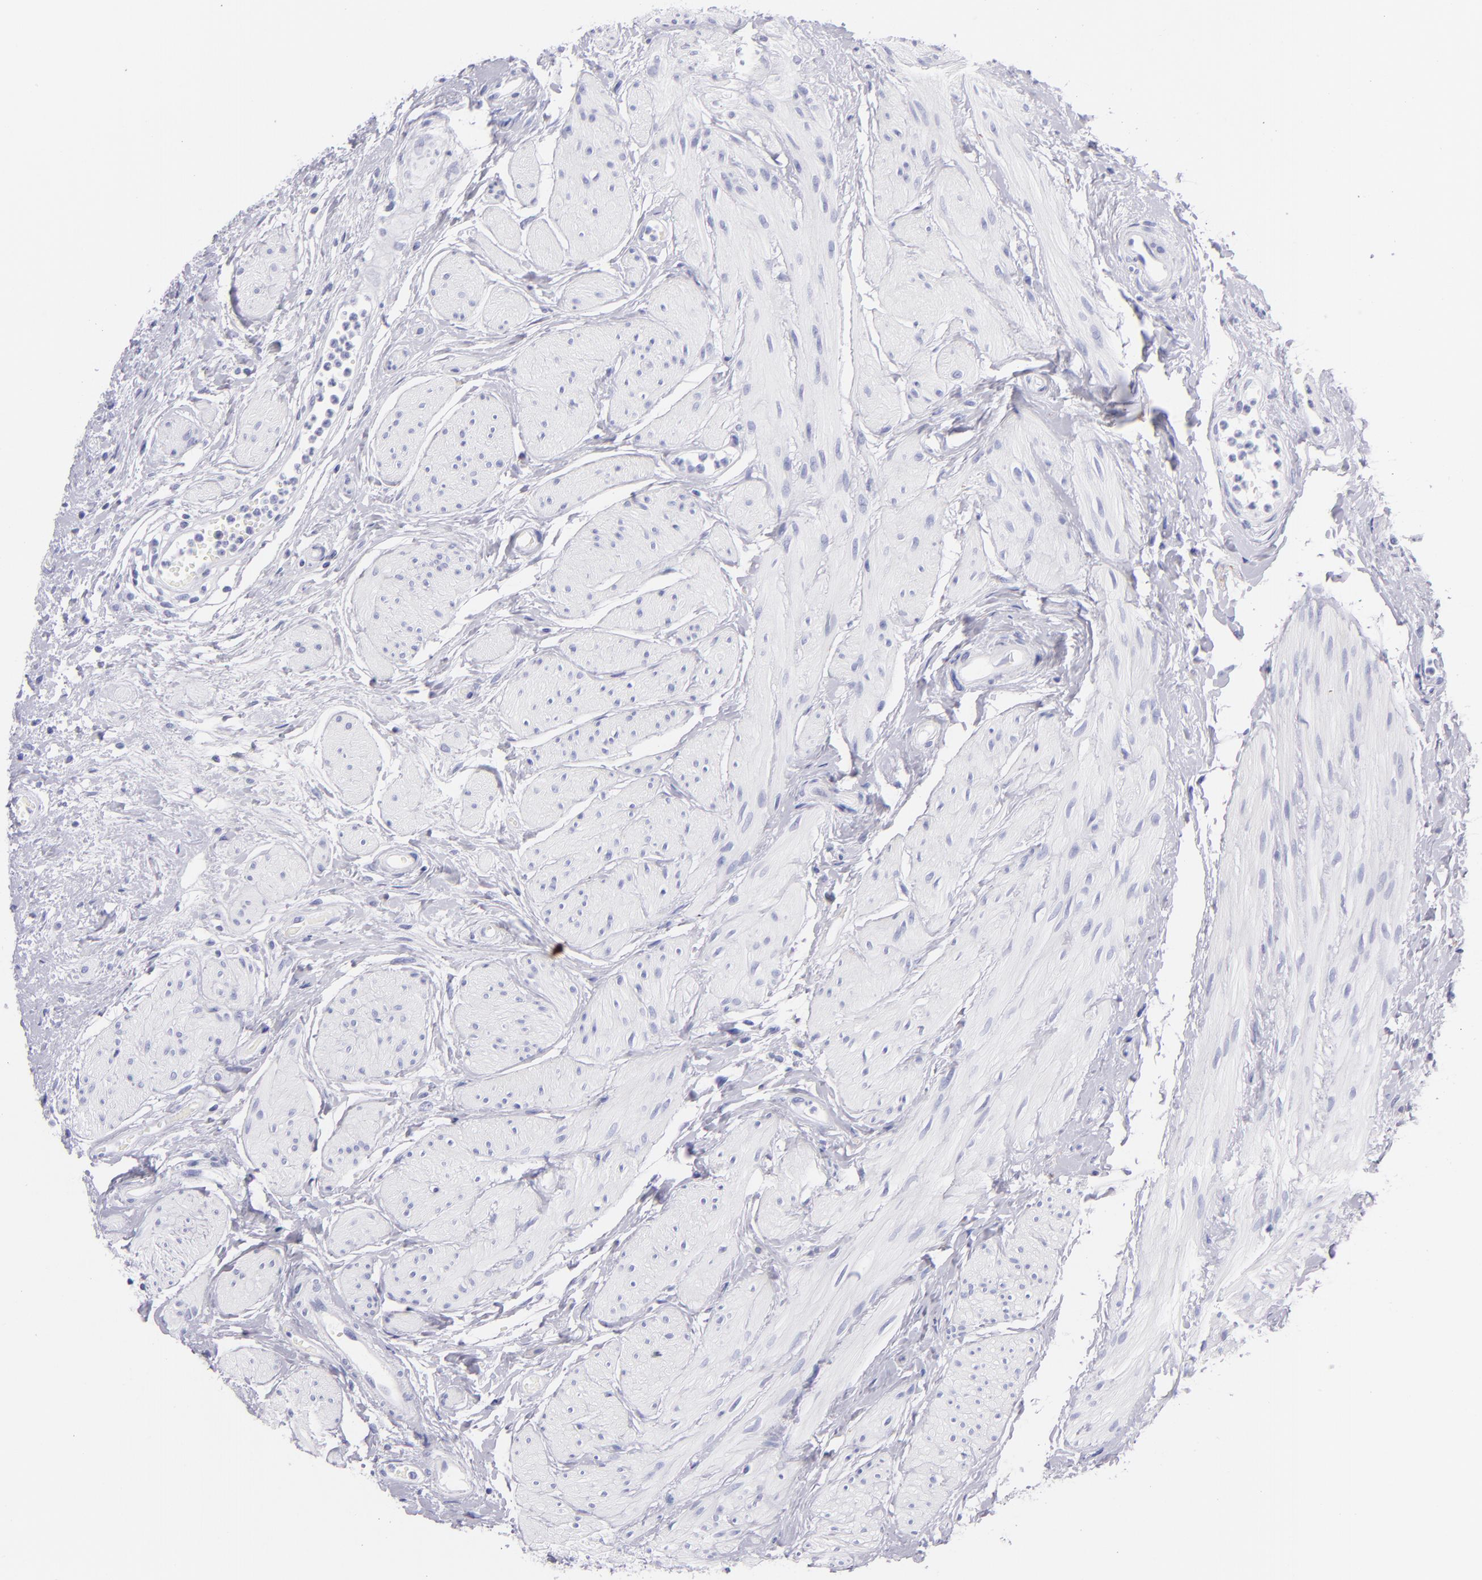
{"staining": {"intensity": "negative", "quantity": "none", "location": "none"}, "tissue": "urinary bladder", "cell_type": "Urothelial cells", "image_type": "normal", "snomed": [{"axis": "morphology", "description": "Normal tissue, NOS"}, {"axis": "topography", "description": "Urinary bladder"}], "caption": "Immunohistochemistry (IHC) of normal human urinary bladder shows no staining in urothelial cells.", "gene": "PRPH", "patient": {"sex": "female", "age": 55}}